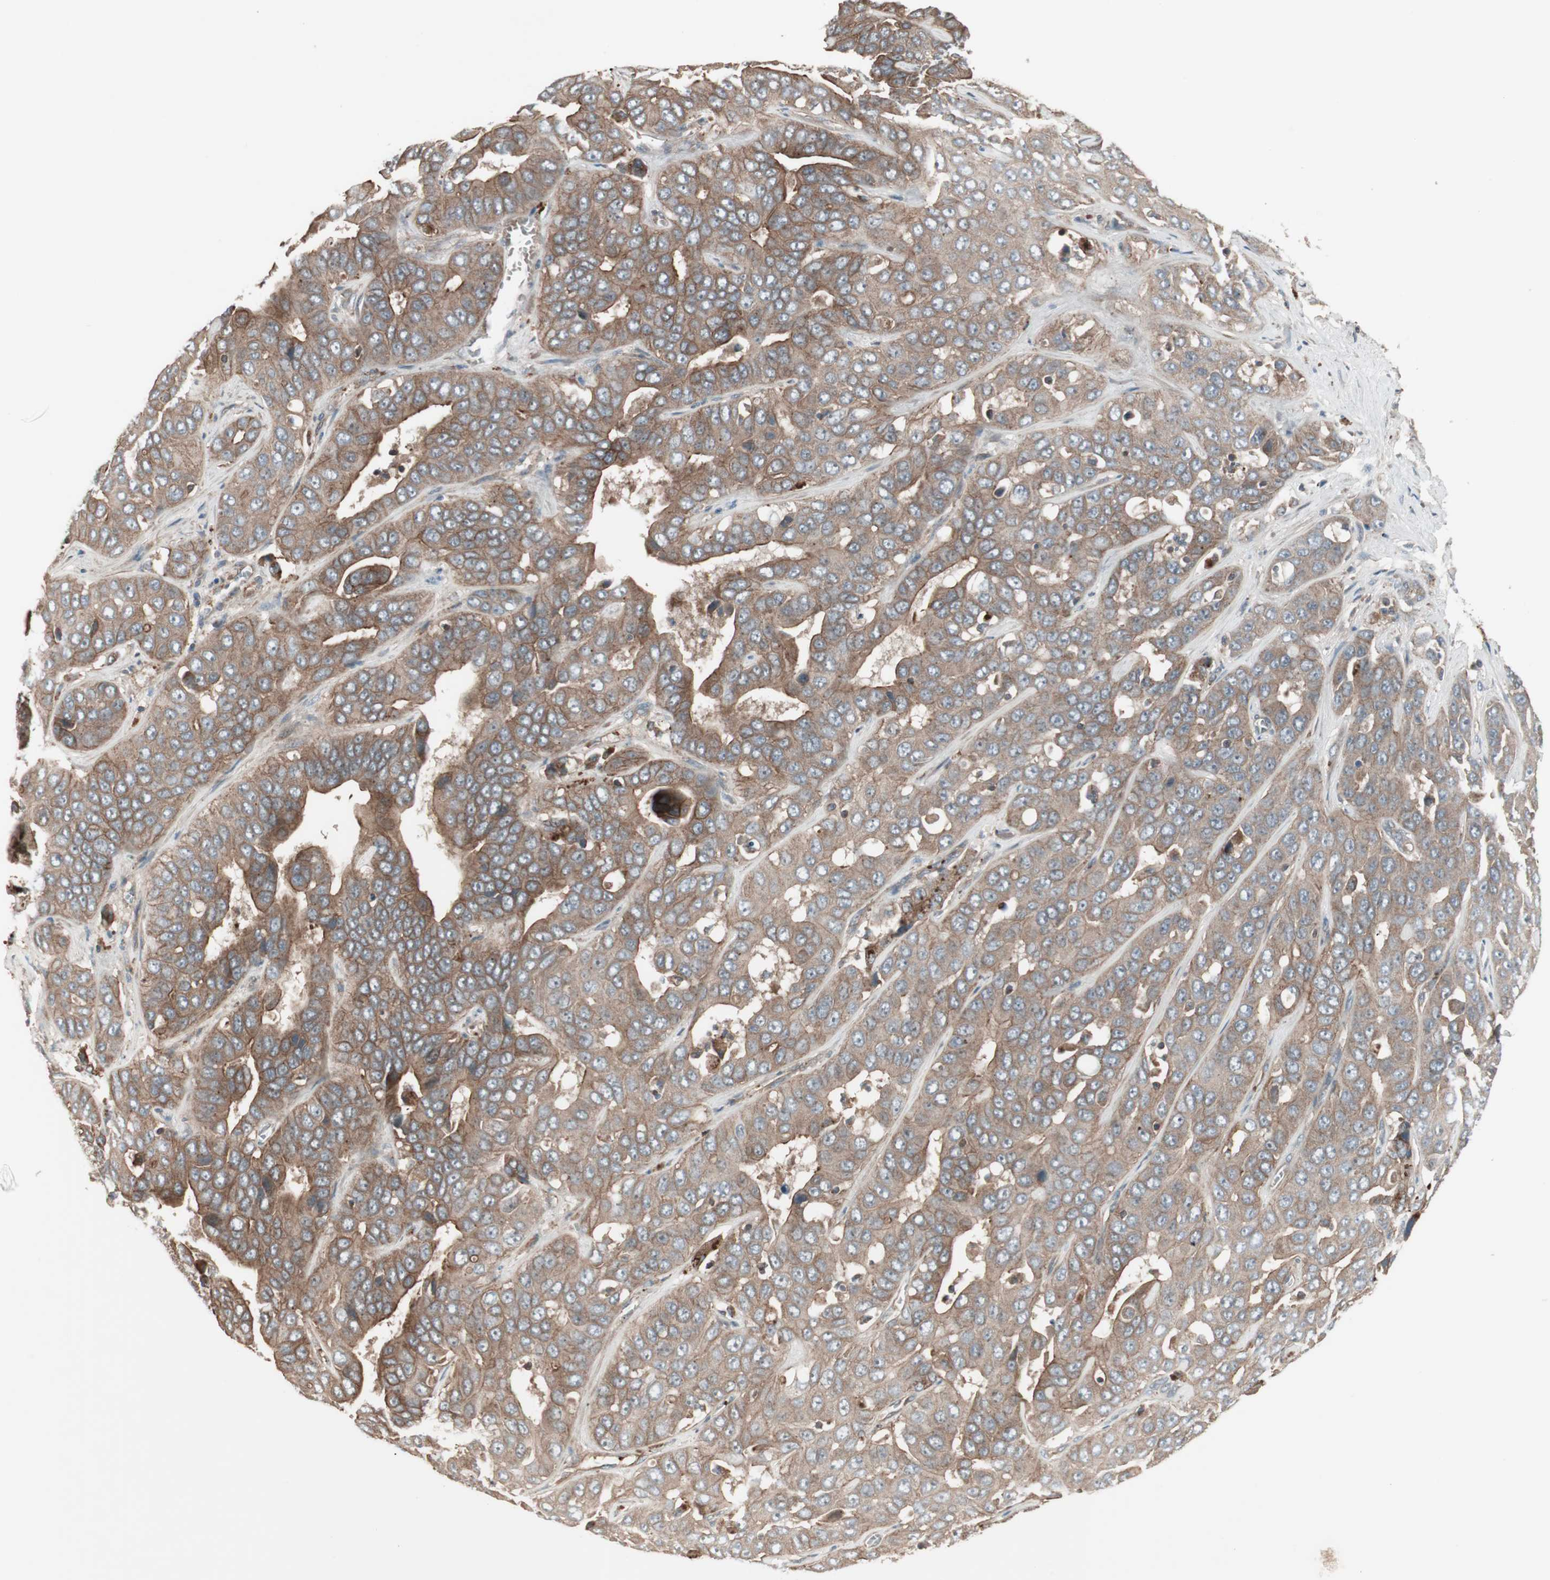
{"staining": {"intensity": "strong", "quantity": ">75%", "location": "cytoplasmic/membranous"}, "tissue": "liver cancer", "cell_type": "Tumor cells", "image_type": "cancer", "snomed": [{"axis": "morphology", "description": "Cholangiocarcinoma"}, {"axis": "topography", "description": "Liver"}], "caption": "This micrograph reveals IHC staining of liver cancer, with high strong cytoplasmic/membranous staining in about >75% of tumor cells.", "gene": "TFPI", "patient": {"sex": "female", "age": 52}}